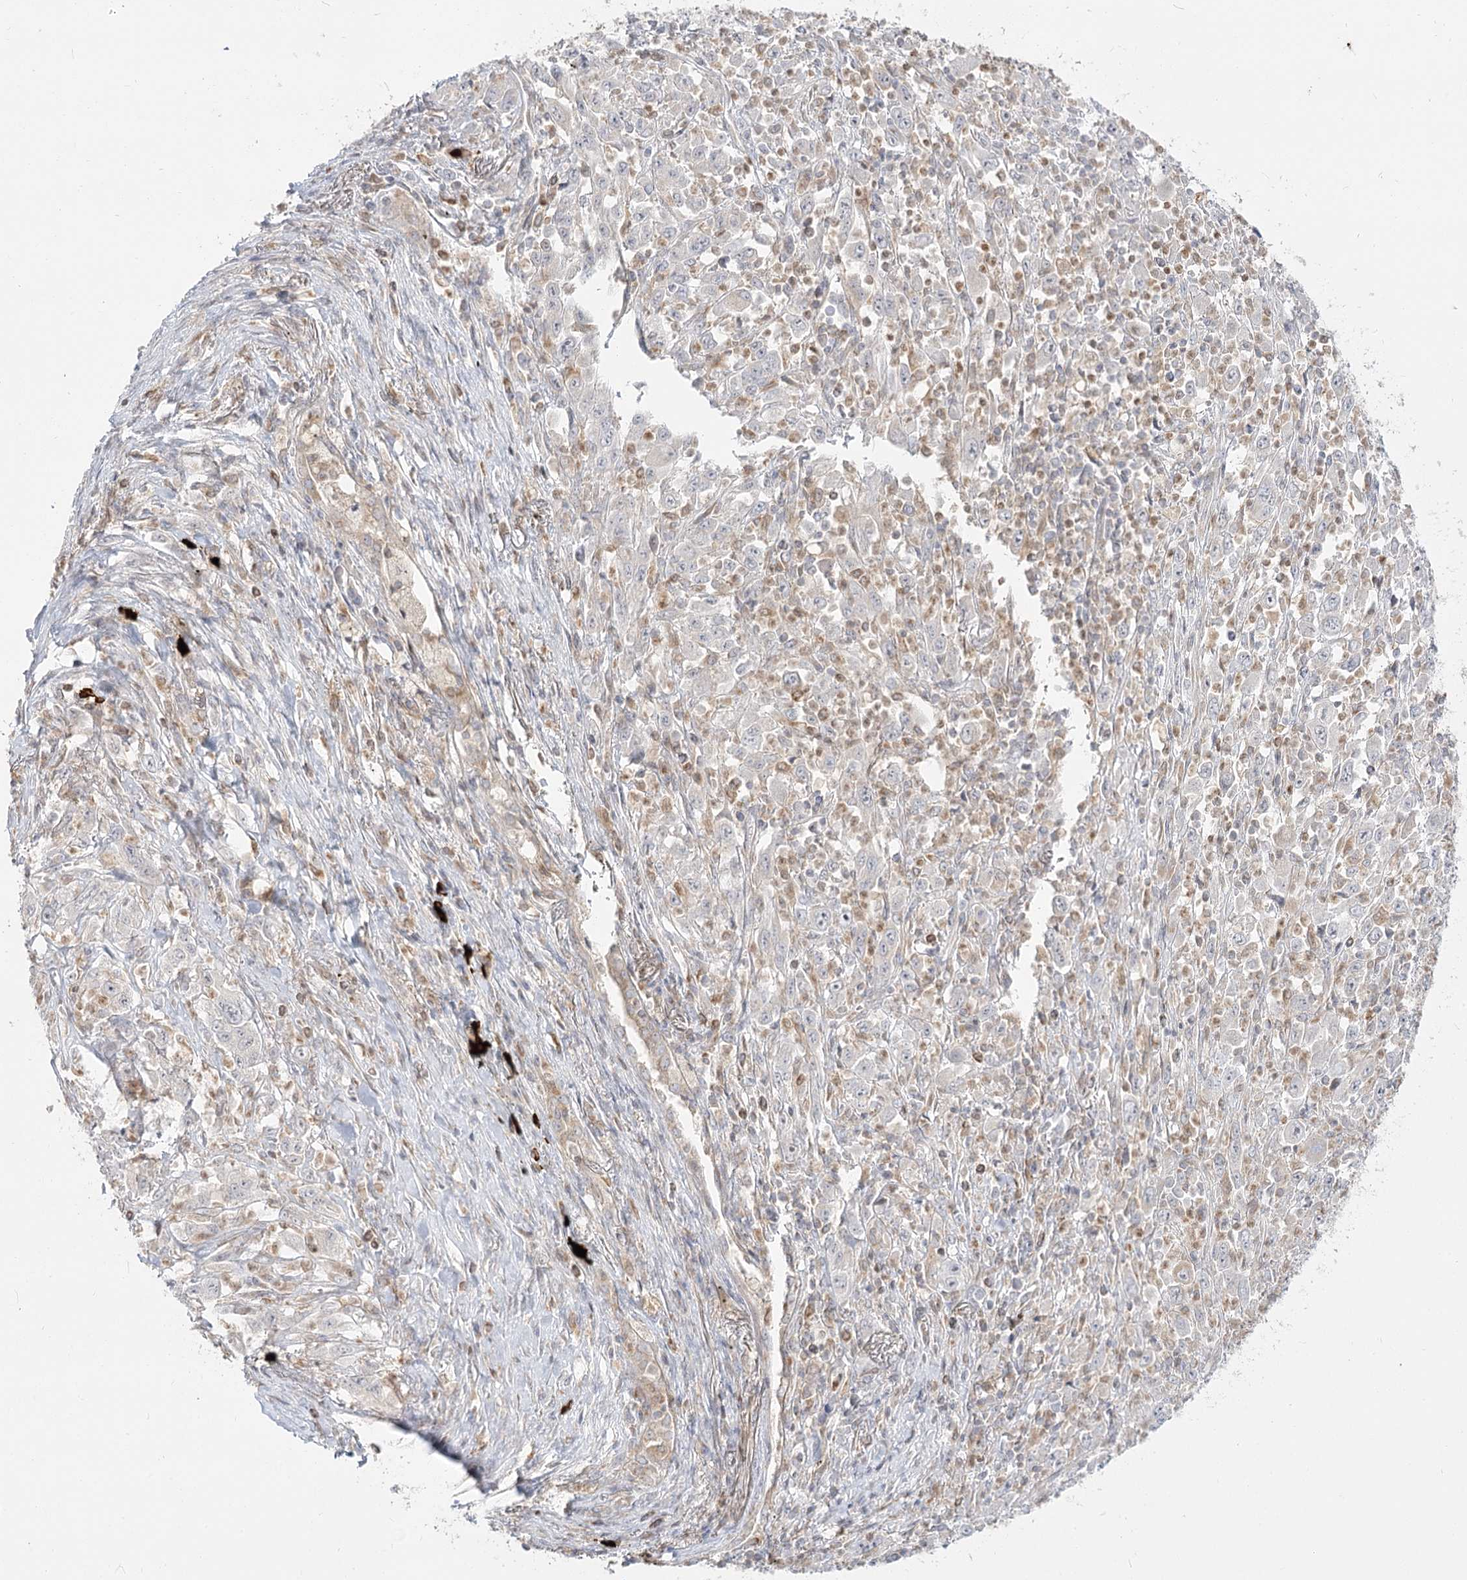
{"staining": {"intensity": "weak", "quantity": "<25%", "location": "cytoplasmic/membranous"}, "tissue": "melanoma", "cell_type": "Tumor cells", "image_type": "cancer", "snomed": [{"axis": "morphology", "description": "Malignant melanoma, Metastatic site"}, {"axis": "topography", "description": "Skin"}], "caption": "A high-resolution histopathology image shows immunohistochemistry staining of melanoma, which reveals no significant positivity in tumor cells.", "gene": "MTMR3", "patient": {"sex": "female", "age": 56}}